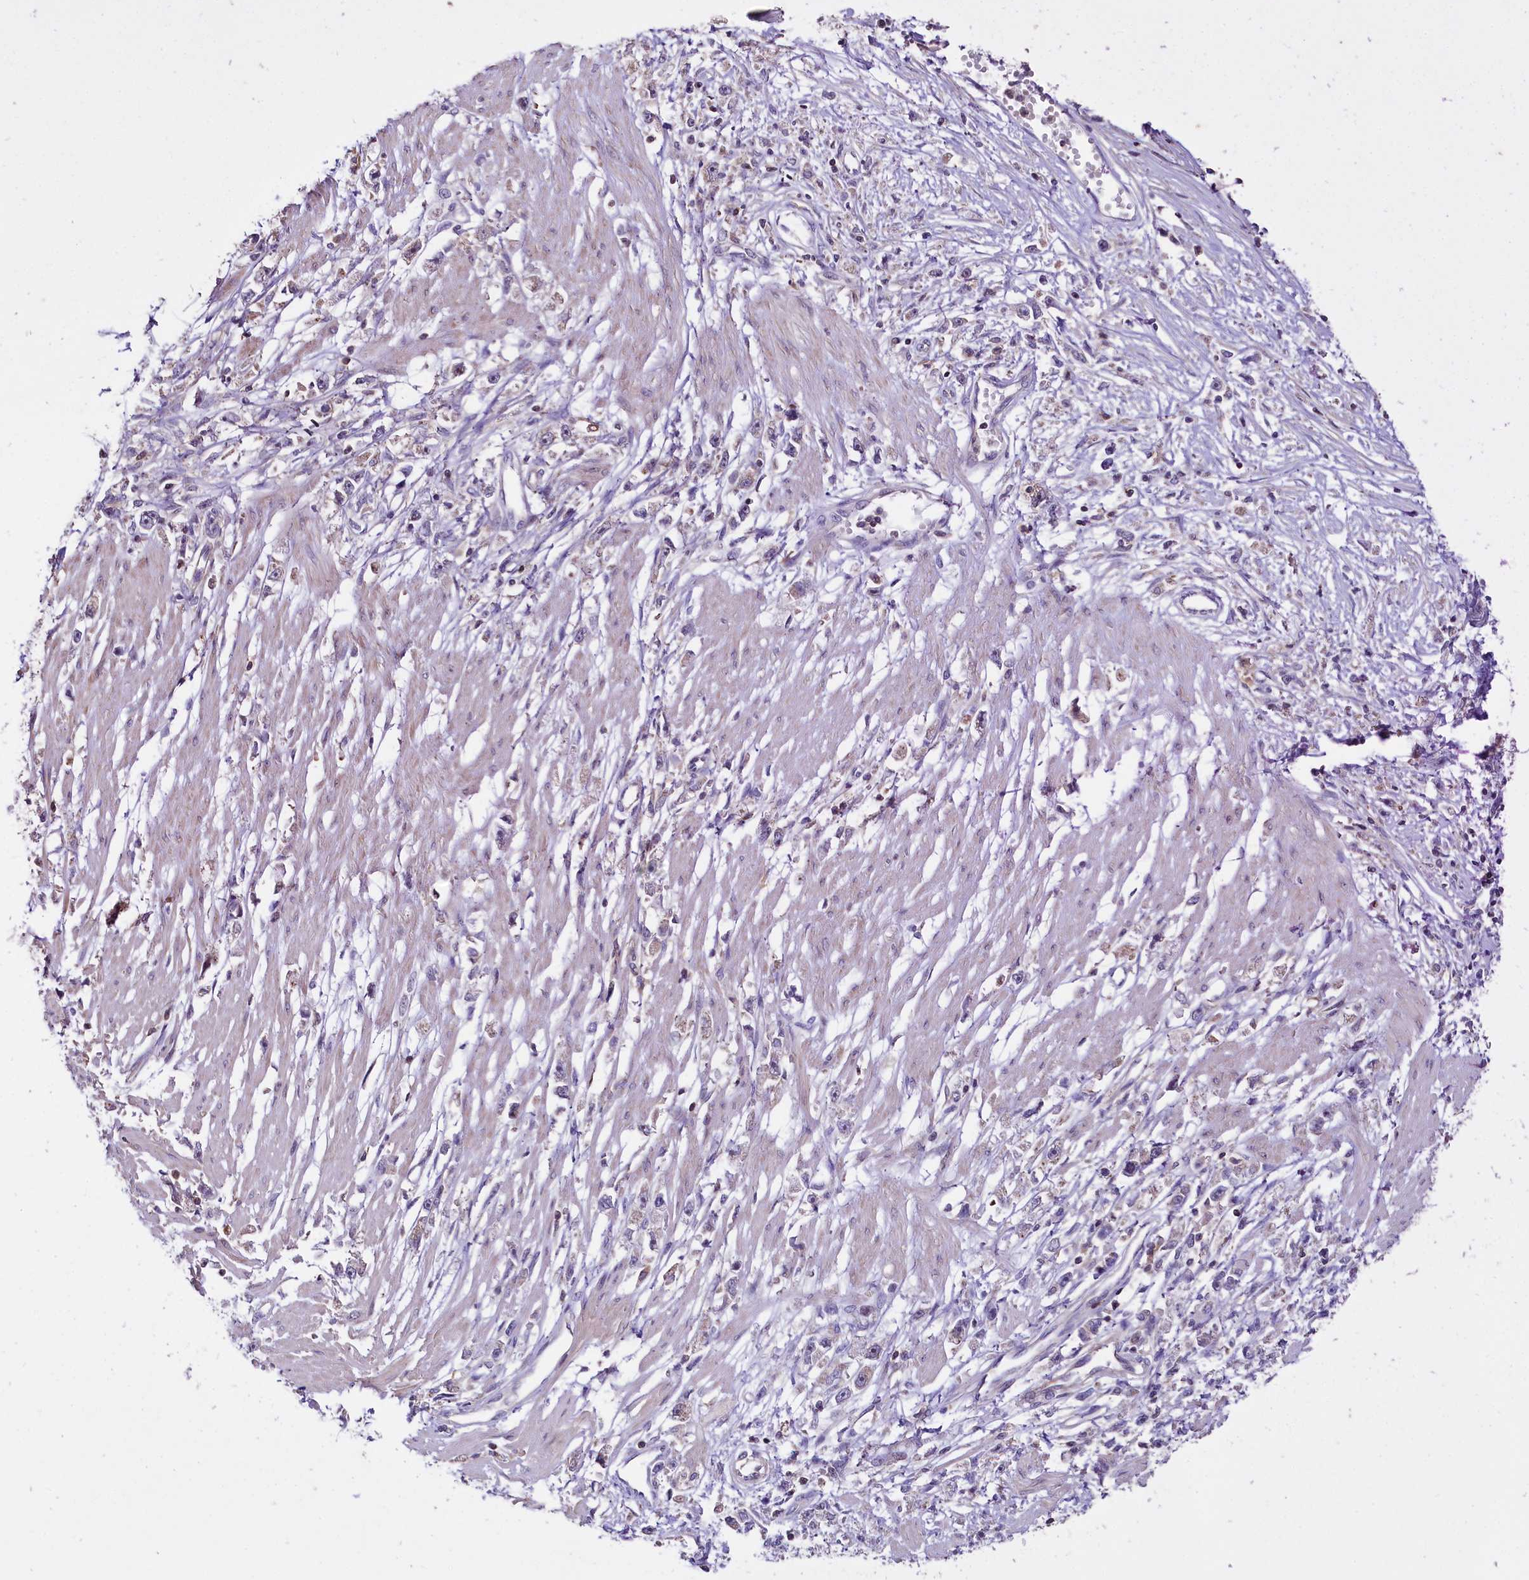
{"staining": {"intensity": "moderate", "quantity": ">75%", "location": "cytoplasmic/membranous"}, "tissue": "stomach cancer", "cell_type": "Tumor cells", "image_type": "cancer", "snomed": [{"axis": "morphology", "description": "Adenocarcinoma, NOS"}, {"axis": "topography", "description": "Stomach"}], "caption": "Immunohistochemical staining of stomach adenocarcinoma displays medium levels of moderate cytoplasmic/membranous protein positivity in approximately >75% of tumor cells. The staining was performed using DAB (3,3'-diaminobenzidine) to visualize the protein expression in brown, while the nuclei were stained in blue with hematoxylin (Magnification: 20x).", "gene": "RPUSD3", "patient": {"sex": "female", "age": 59}}